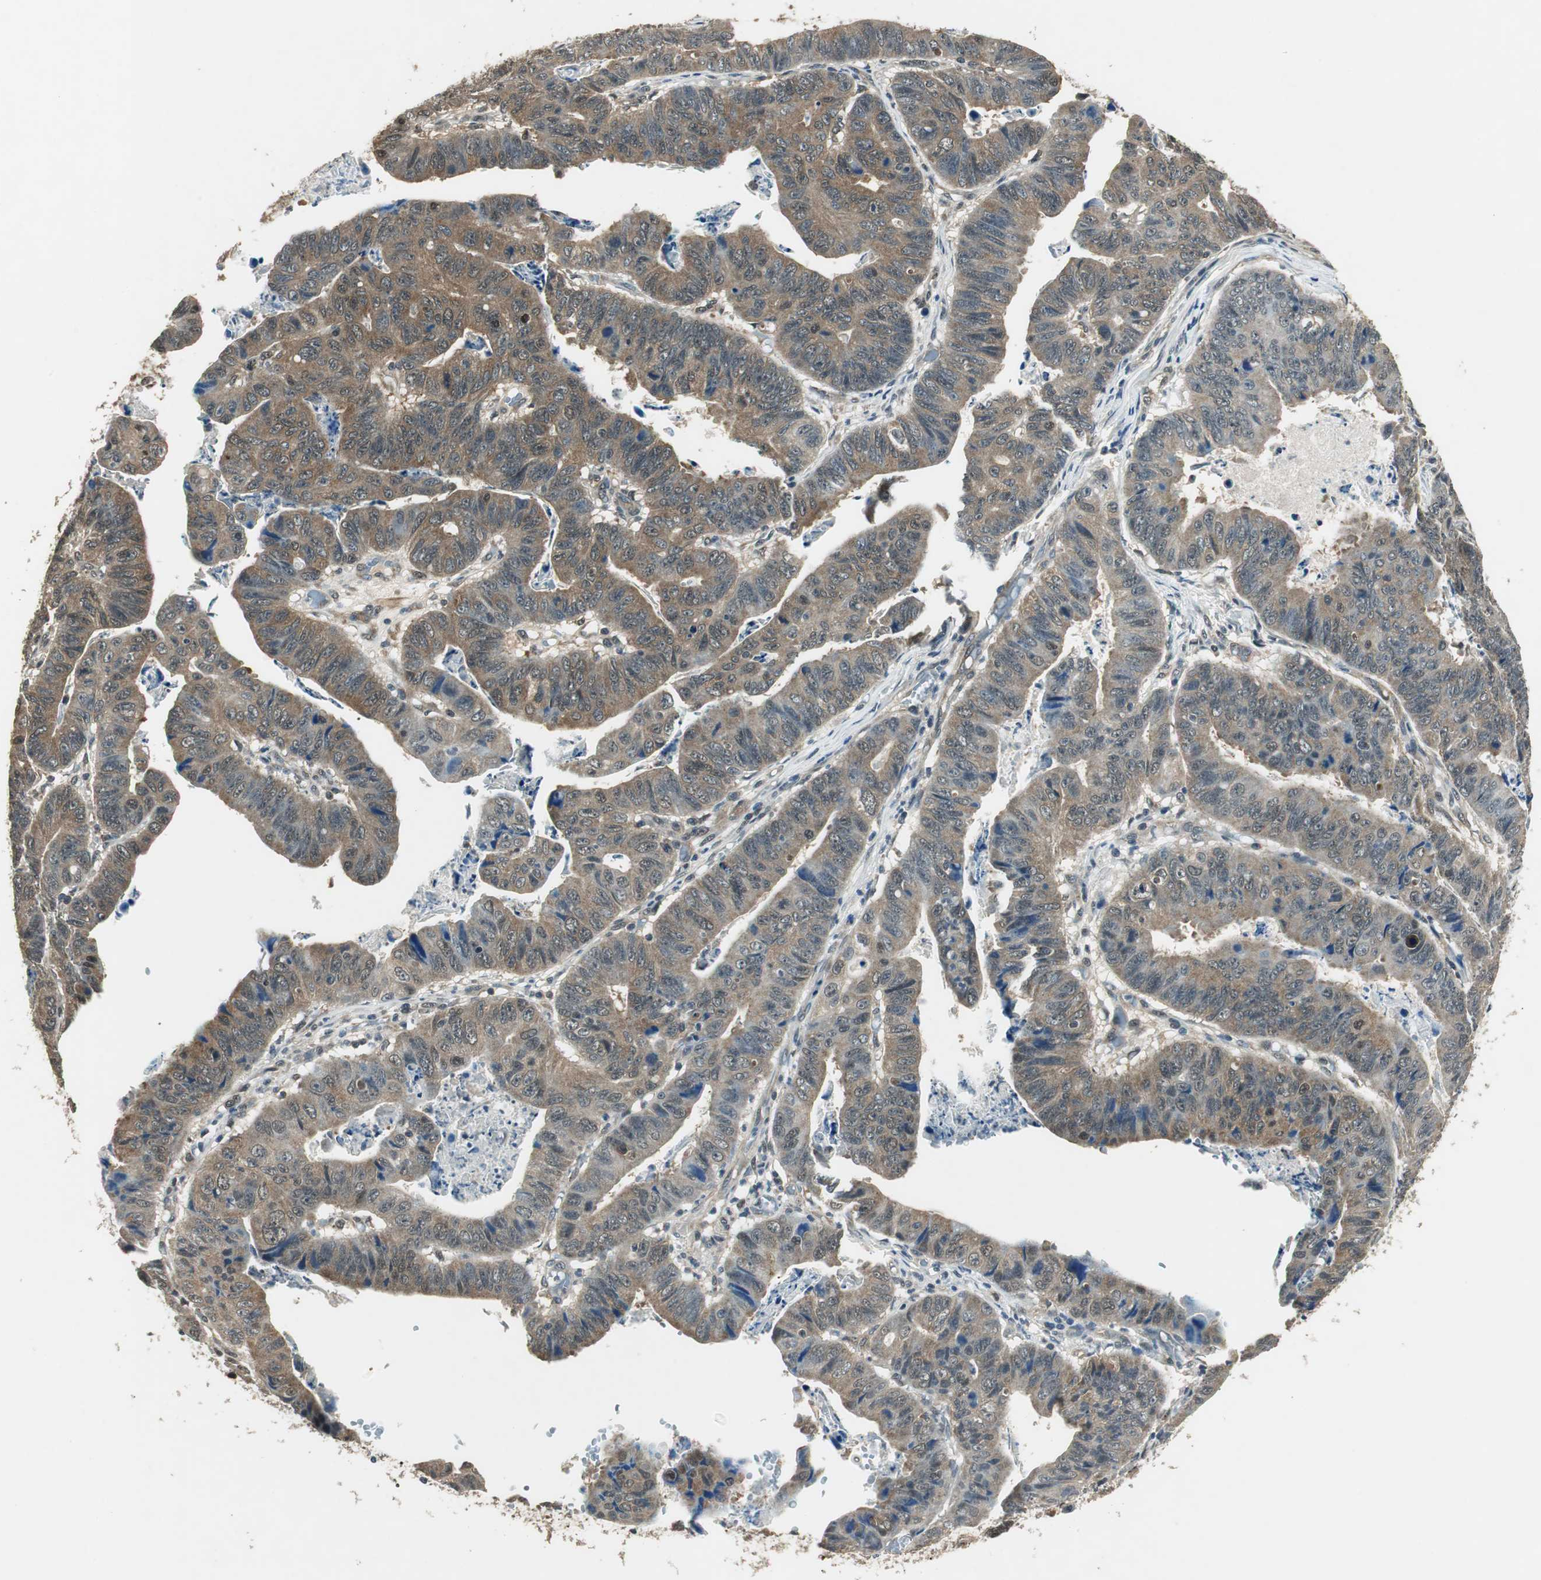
{"staining": {"intensity": "moderate", "quantity": ">75%", "location": "cytoplasmic/membranous"}, "tissue": "stomach cancer", "cell_type": "Tumor cells", "image_type": "cancer", "snomed": [{"axis": "morphology", "description": "Adenocarcinoma, NOS"}, {"axis": "topography", "description": "Stomach, lower"}], "caption": "Approximately >75% of tumor cells in stomach cancer (adenocarcinoma) show moderate cytoplasmic/membranous protein staining as visualized by brown immunohistochemical staining.", "gene": "PSMB4", "patient": {"sex": "male", "age": 77}}